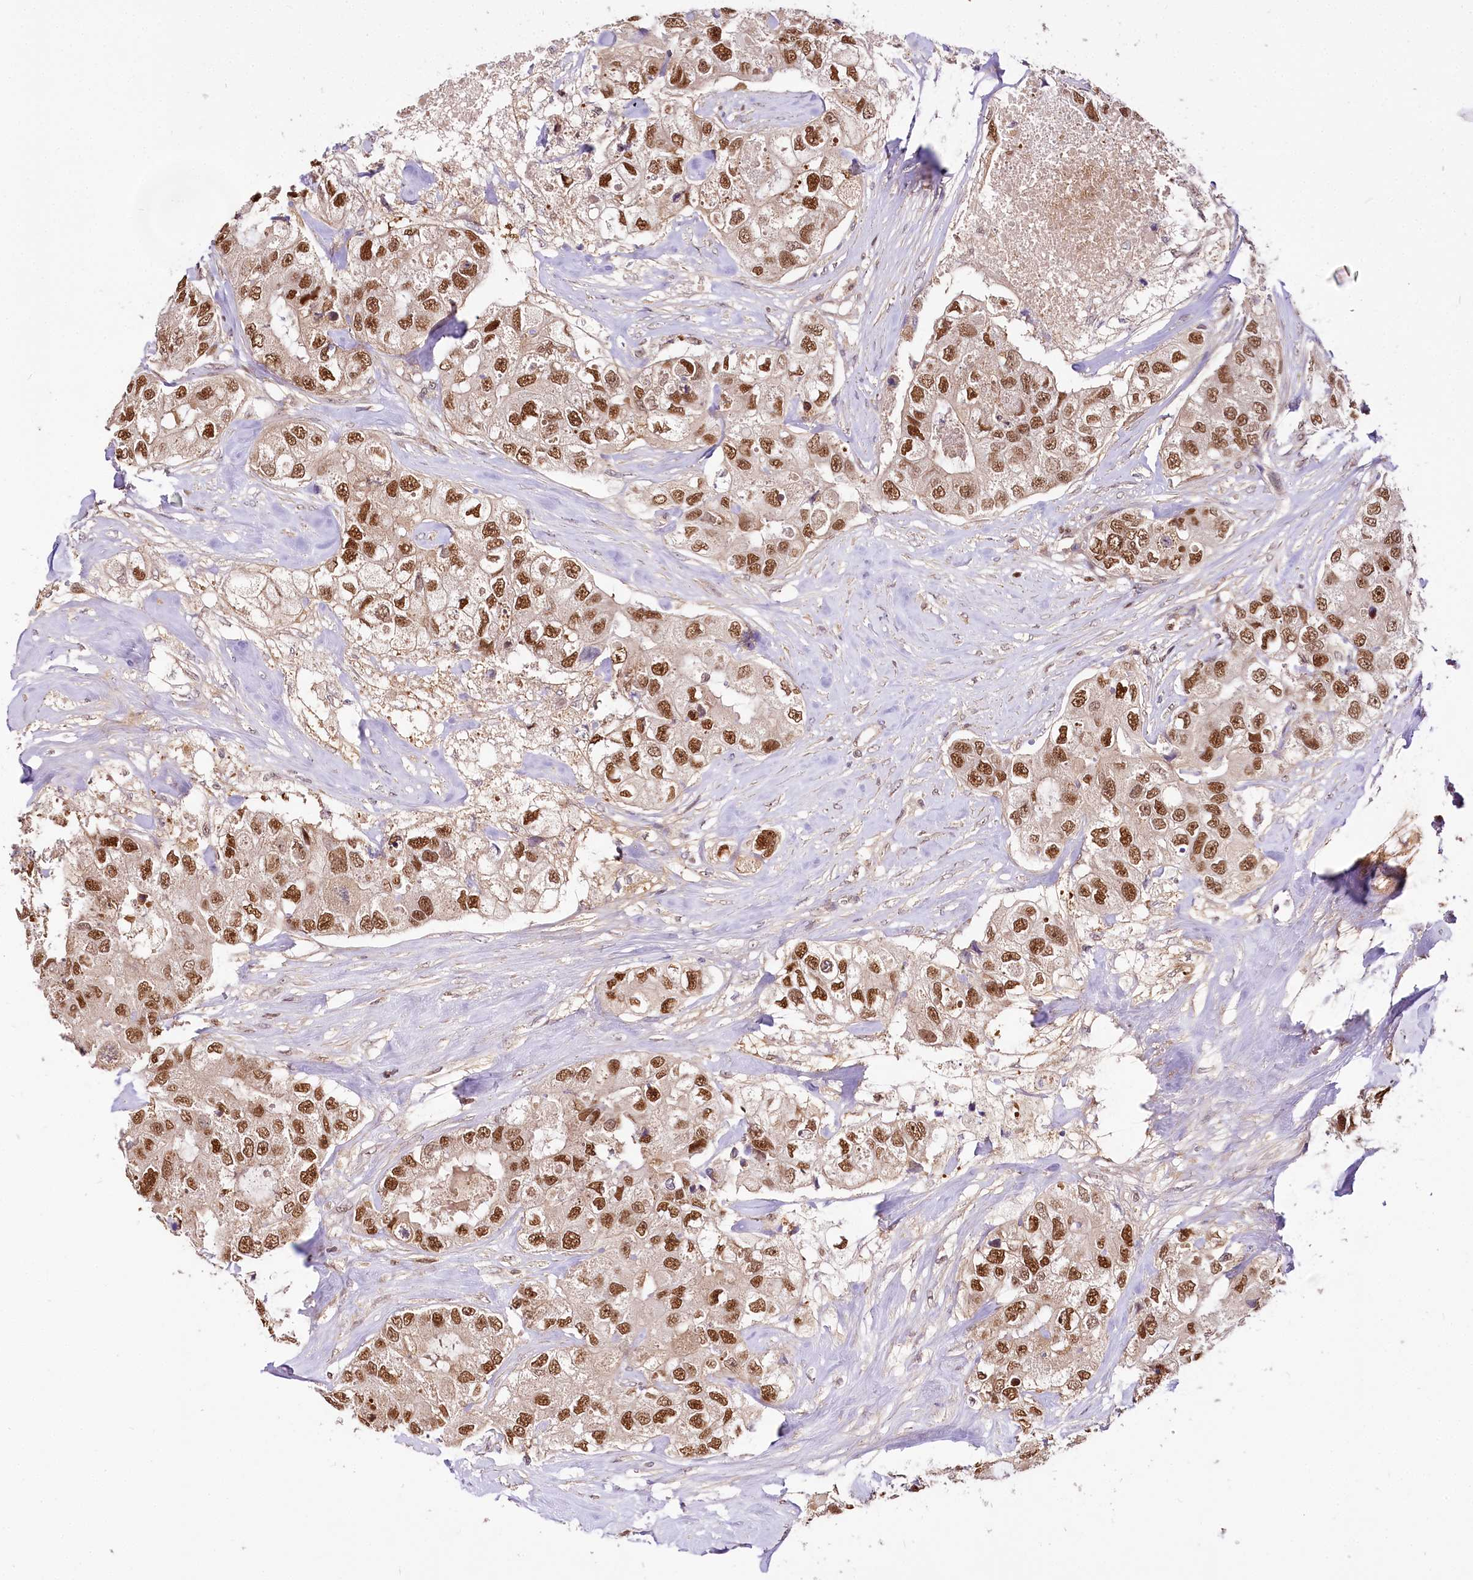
{"staining": {"intensity": "strong", "quantity": ">75%", "location": "nuclear"}, "tissue": "breast cancer", "cell_type": "Tumor cells", "image_type": "cancer", "snomed": [{"axis": "morphology", "description": "Duct carcinoma"}, {"axis": "topography", "description": "Breast"}], "caption": "Breast cancer was stained to show a protein in brown. There is high levels of strong nuclear expression in about >75% of tumor cells.", "gene": "GNL3L", "patient": {"sex": "female", "age": 62}}